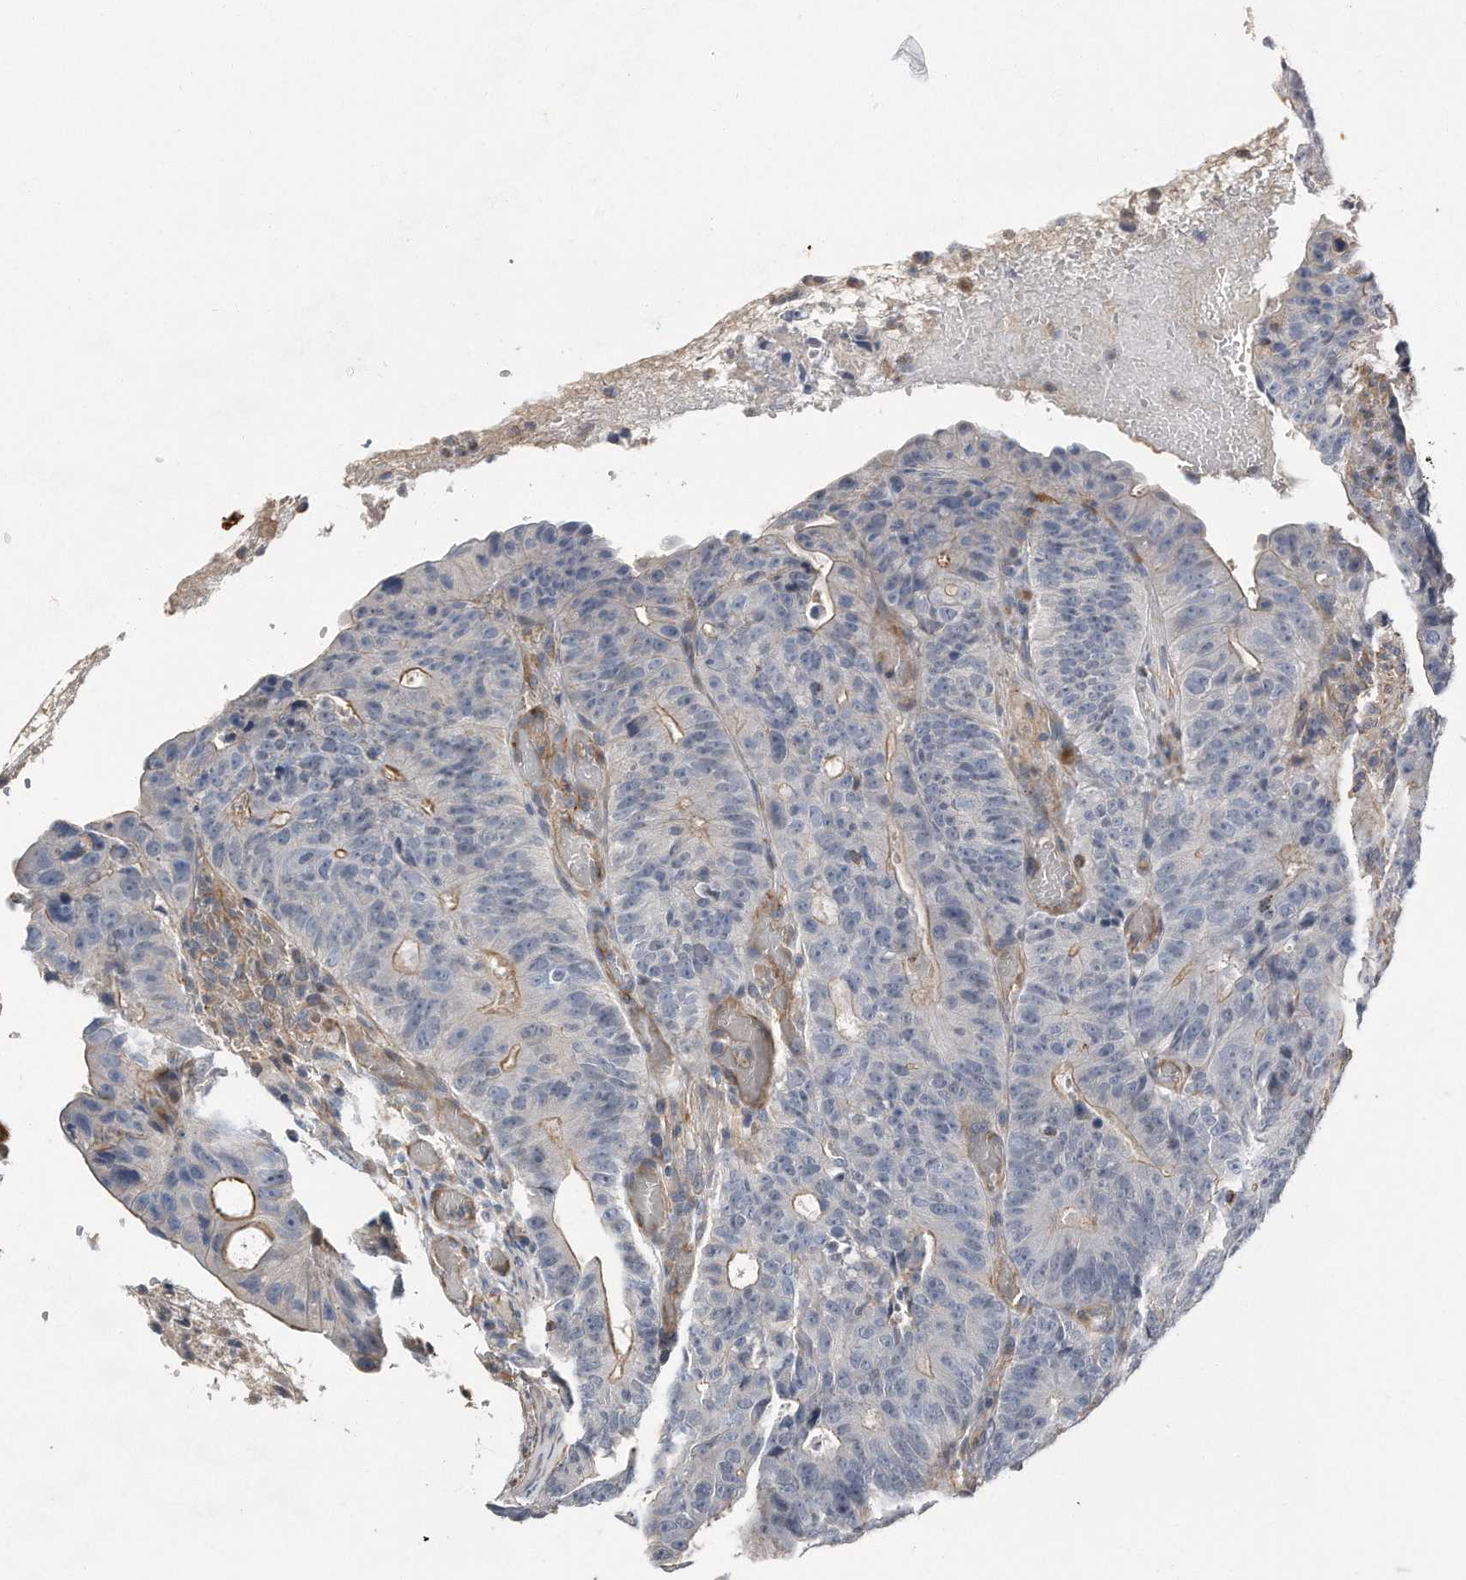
{"staining": {"intensity": "moderate", "quantity": "<25%", "location": "cytoplasmic/membranous"}, "tissue": "colorectal cancer", "cell_type": "Tumor cells", "image_type": "cancer", "snomed": [{"axis": "morphology", "description": "Adenocarcinoma, NOS"}, {"axis": "topography", "description": "Colon"}], "caption": "Protein staining of colorectal adenocarcinoma tissue shows moderate cytoplasmic/membranous positivity in about <25% of tumor cells. The protein is stained brown, and the nuclei are stained in blue (DAB (3,3'-diaminobenzidine) IHC with brightfield microscopy, high magnification).", "gene": "GPC1", "patient": {"sex": "male", "age": 87}}